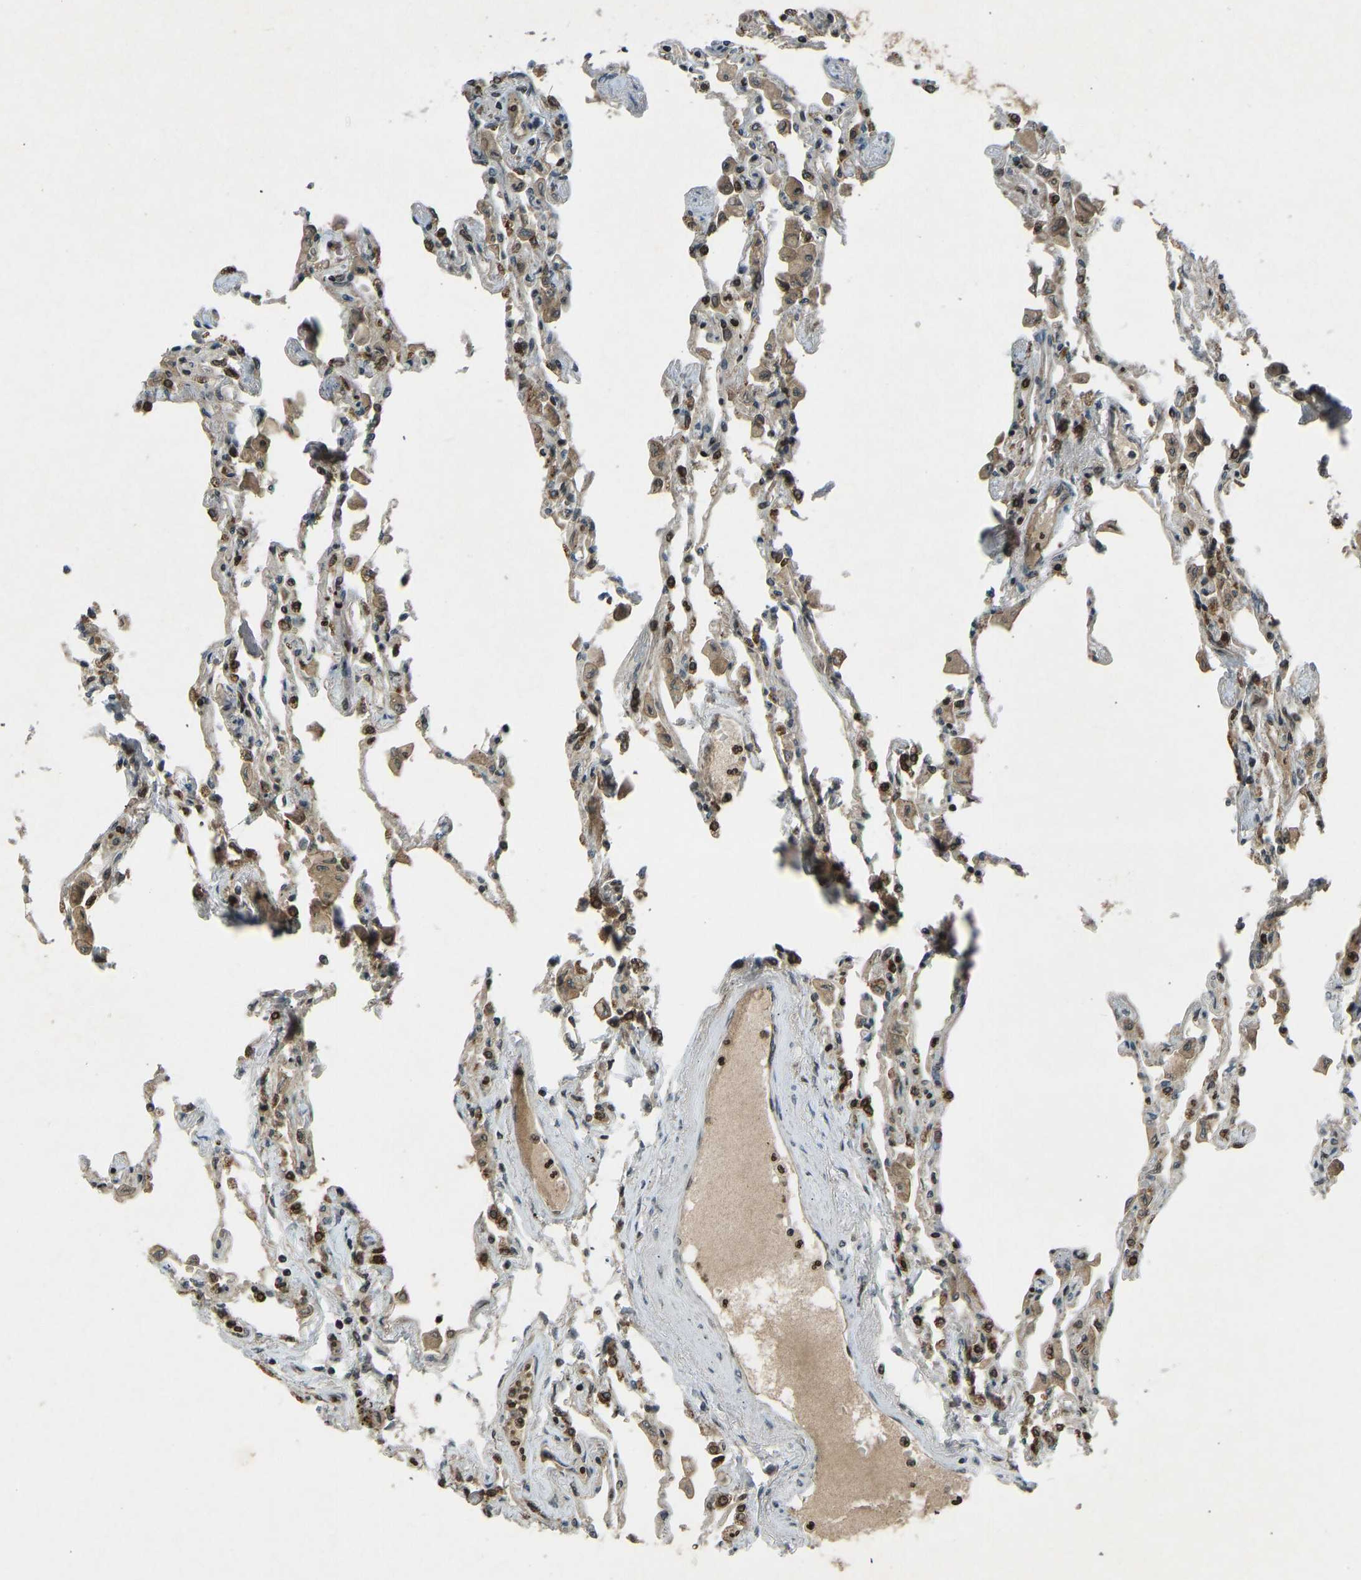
{"staining": {"intensity": "strong", "quantity": "25%-75%", "location": "cytoplasmic/membranous,nuclear"}, "tissue": "lung", "cell_type": "Alveolar cells", "image_type": "normal", "snomed": [{"axis": "morphology", "description": "Normal tissue, NOS"}, {"axis": "topography", "description": "Bronchus"}, {"axis": "topography", "description": "Lung"}], "caption": "A high-resolution photomicrograph shows IHC staining of unremarkable lung, which reveals strong cytoplasmic/membranous,nuclear expression in approximately 25%-75% of alveolar cells.", "gene": "SVOPL", "patient": {"sex": "female", "age": 49}}